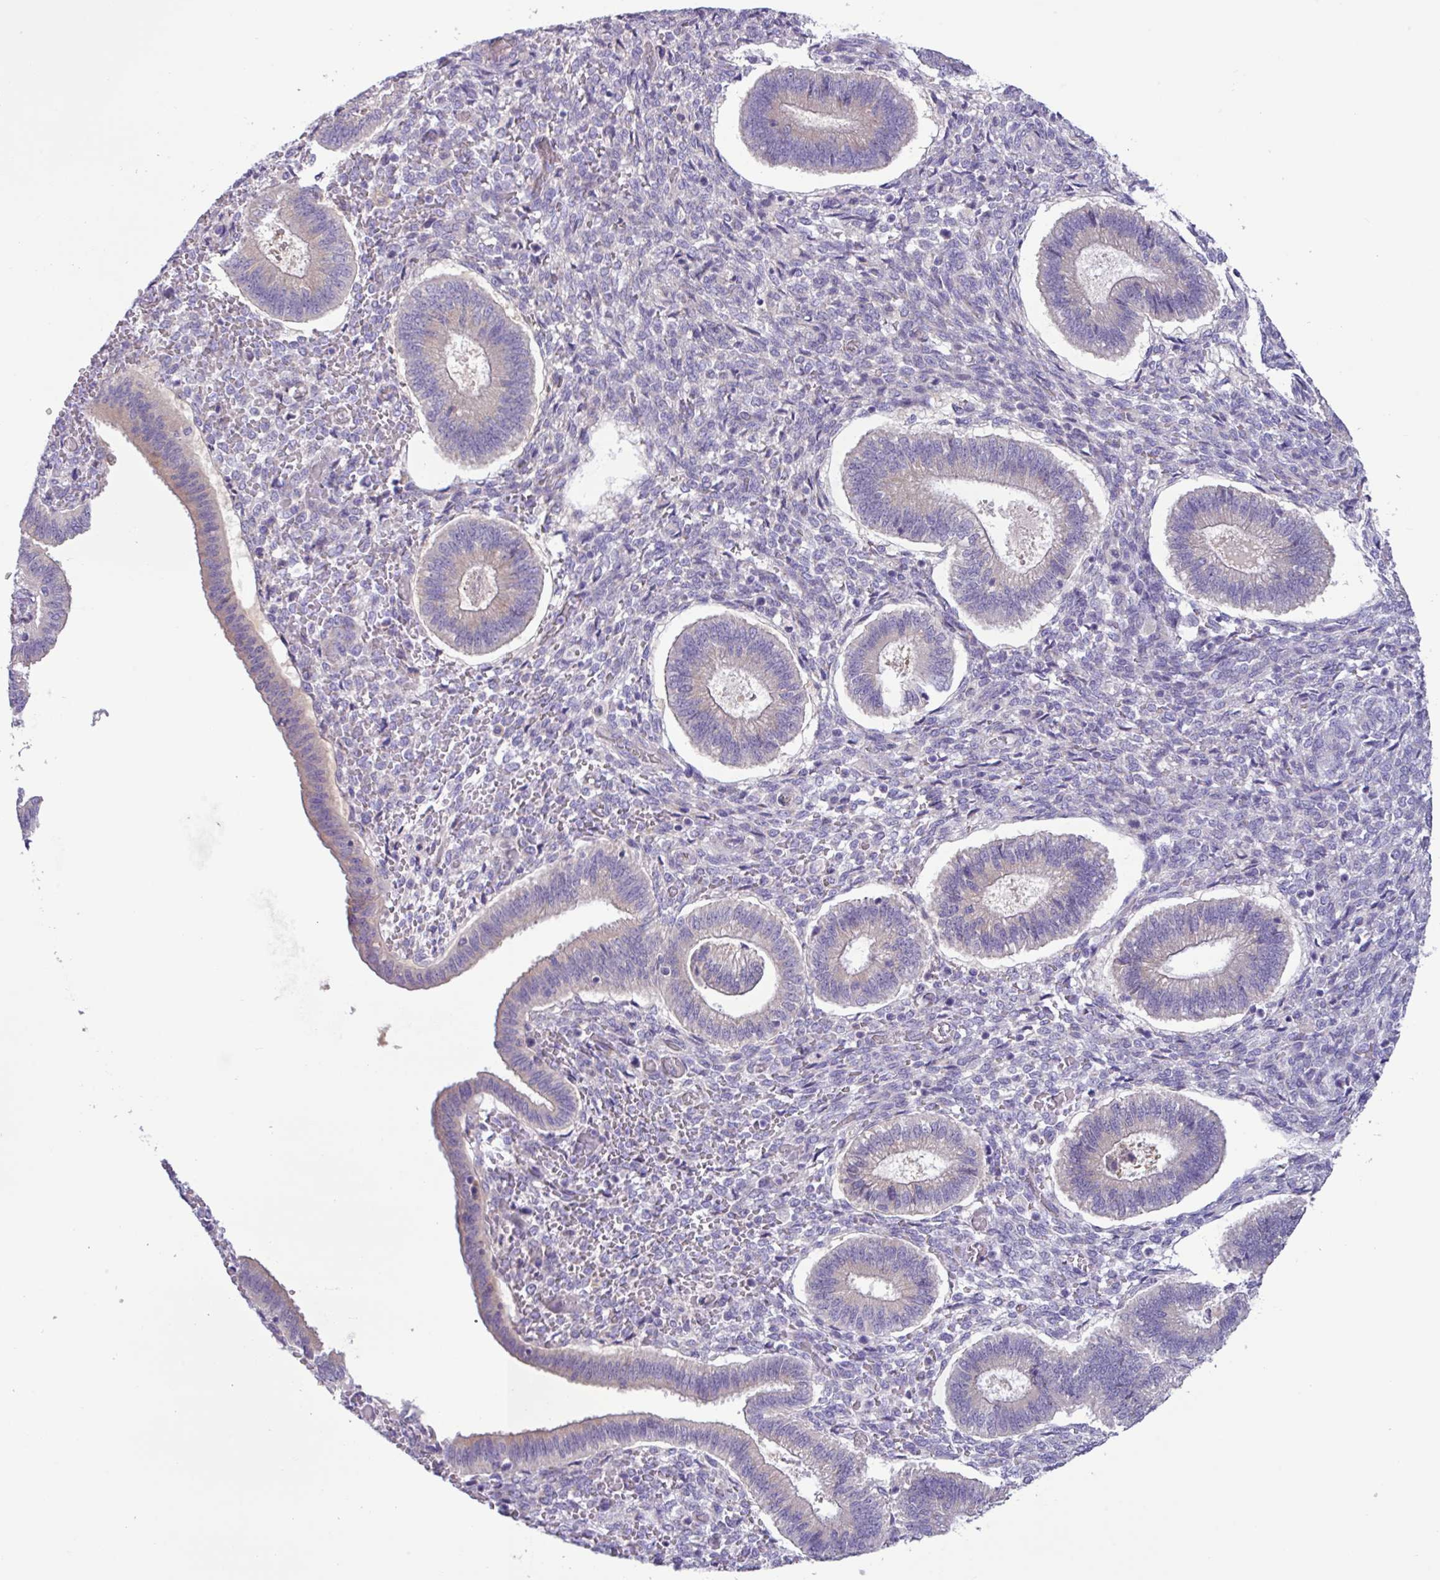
{"staining": {"intensity": "negative", "quantity": "none", "location": "none"}, "tissue": "endometrium", "cell_type": "Cells in endometrial stroma", "image_type": "normal", "snomed": [{"axis": "morphology", "description": "Normal tissue, NOS"}, {"axis": "topography", "description": "Endometrium"}], "caption": "This is an immunohistochemistry image of benign human endometrium. There is no expression in cells in endometrial stroma.", "gene": "STIMATE", "patient": {"sex": "female", "age": 25}}